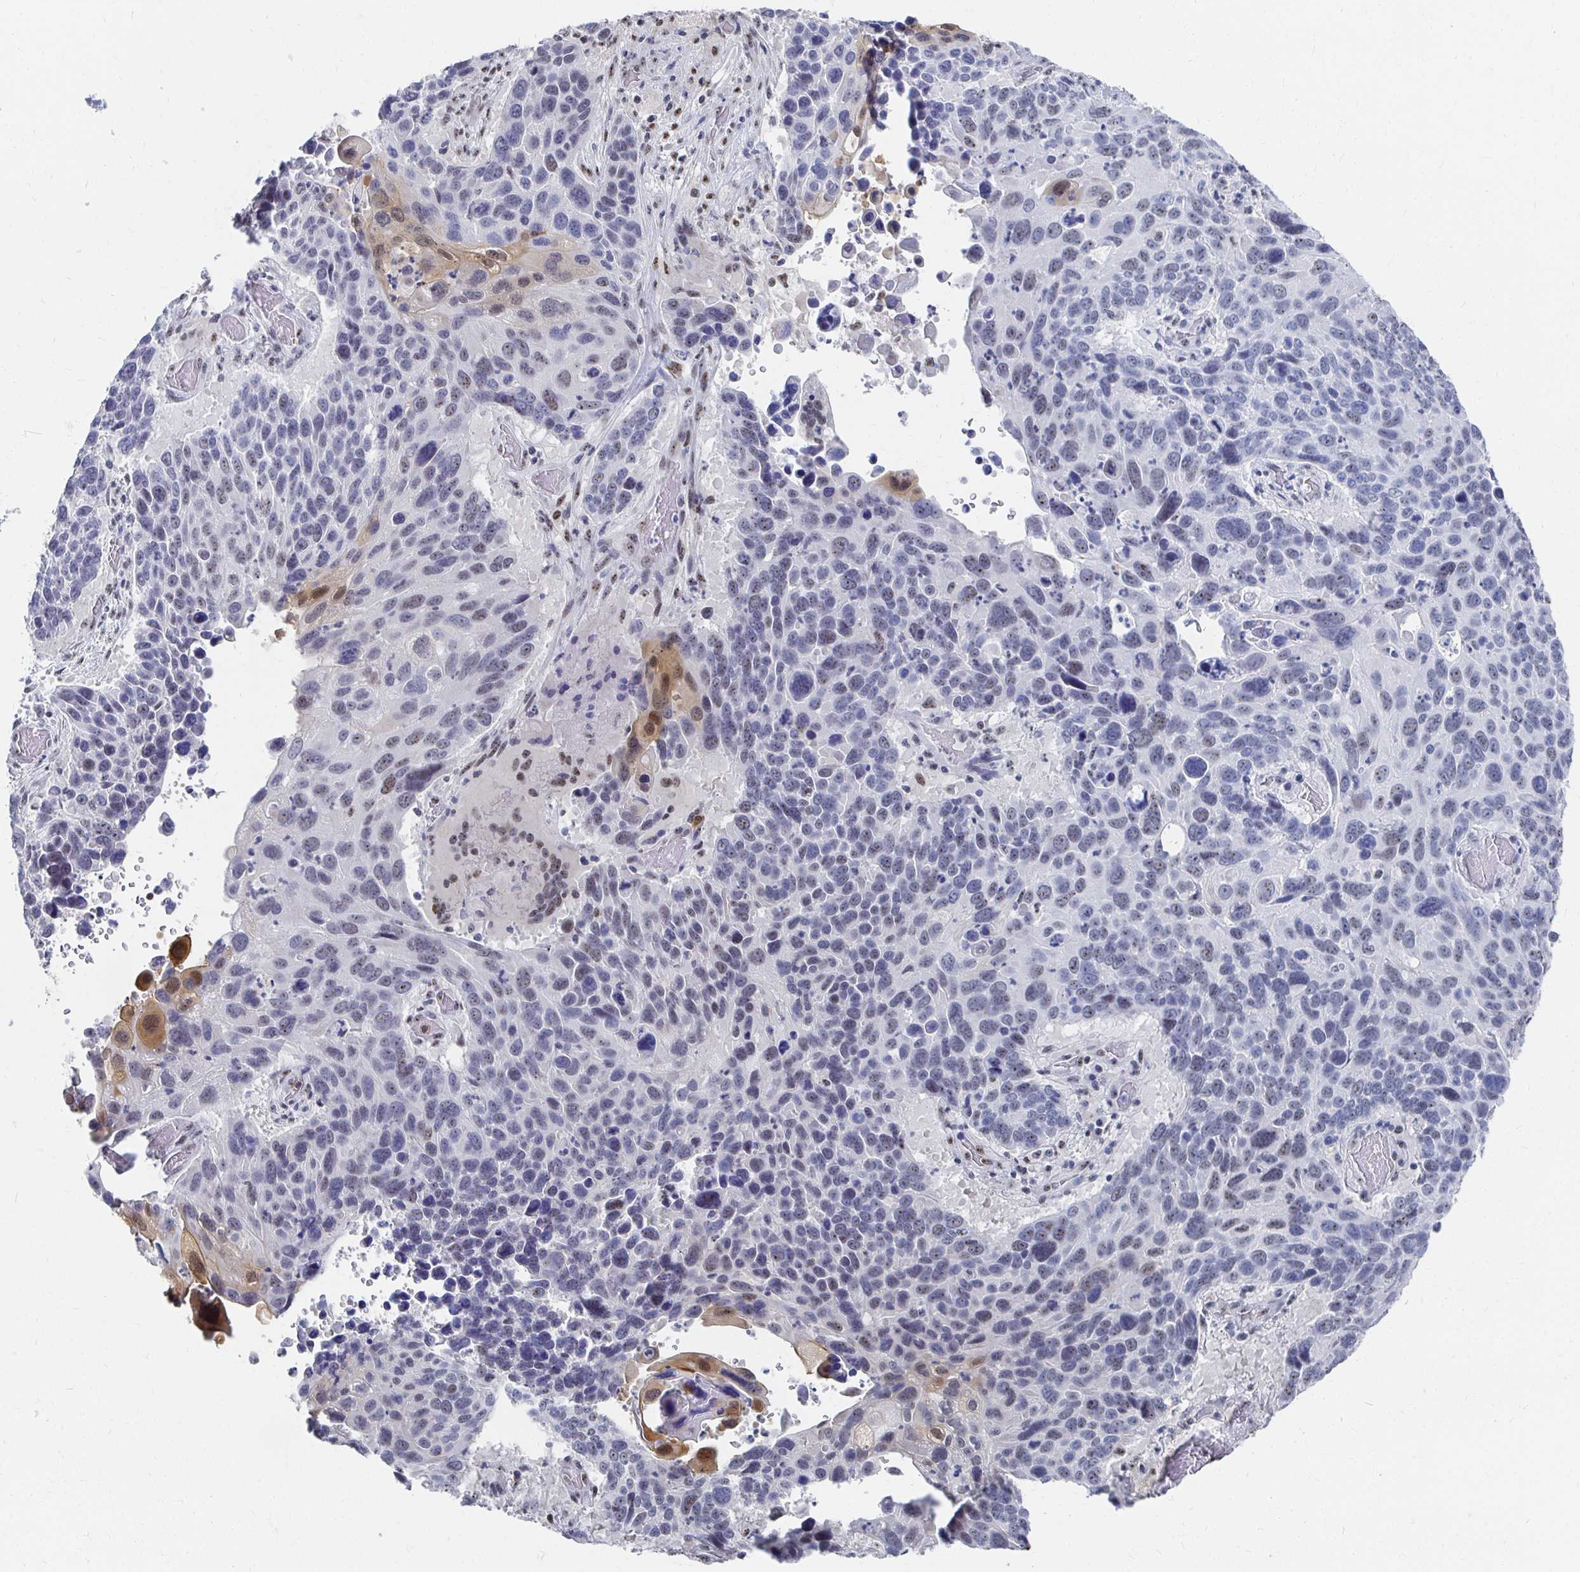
{"staining": {"intensity": "negative", "quantity": "none", "location": "none"}, "tissue": "lung cancer", "cell_type": "Tumor cells", "image_type": "cancer", "snomed": [{"axis": "morphology", "description": "Squamous cell carcinoma, NOS"}, {"axis": "topography", "description": "Lung"}], "caption": "Human squamous cell carcinoma (lung) stained for a protein using IHC reveals no staining in tumor cells.", "gene": "CLIC3", "patient": {"sex": "male", "age": 68}}